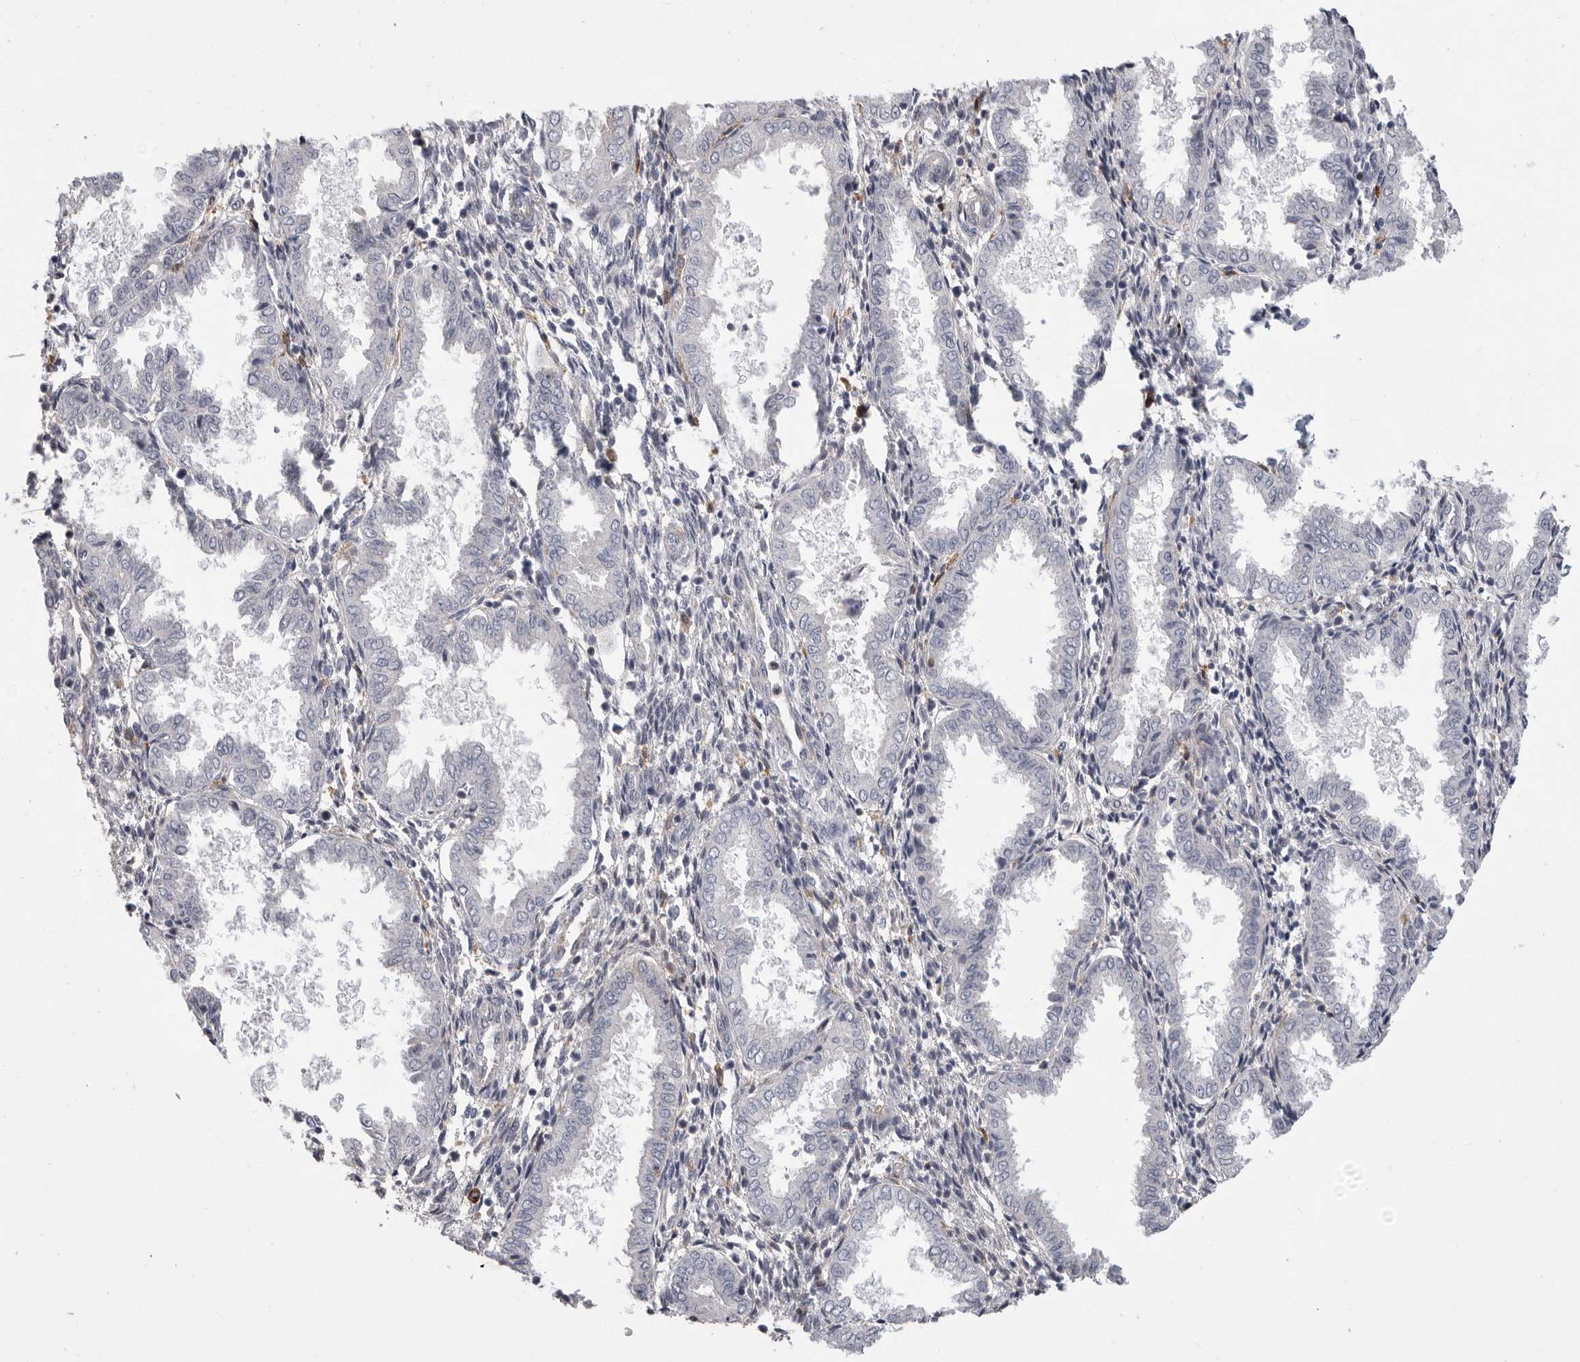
{"staining": {"intensity": "negative", "quantity": "none", "location": "none"}, "tissue": "endometrium", "cell_type": "Cells in endometrial stroma", "image_type": "normal", "snomed": [{"axis": "morphology", "description": "Normal tissue, NOS"}, {"axis": "topography", "description": "Endometrium"}], "caption": "Immunohistochemistry (IHC) image of benign human endometrium stained for a protein (brown), which exhibits no staining in cells in endometrial stroma.", "gene": "SIGLEC10", "patient": {"sex": "female", "age": 33}}